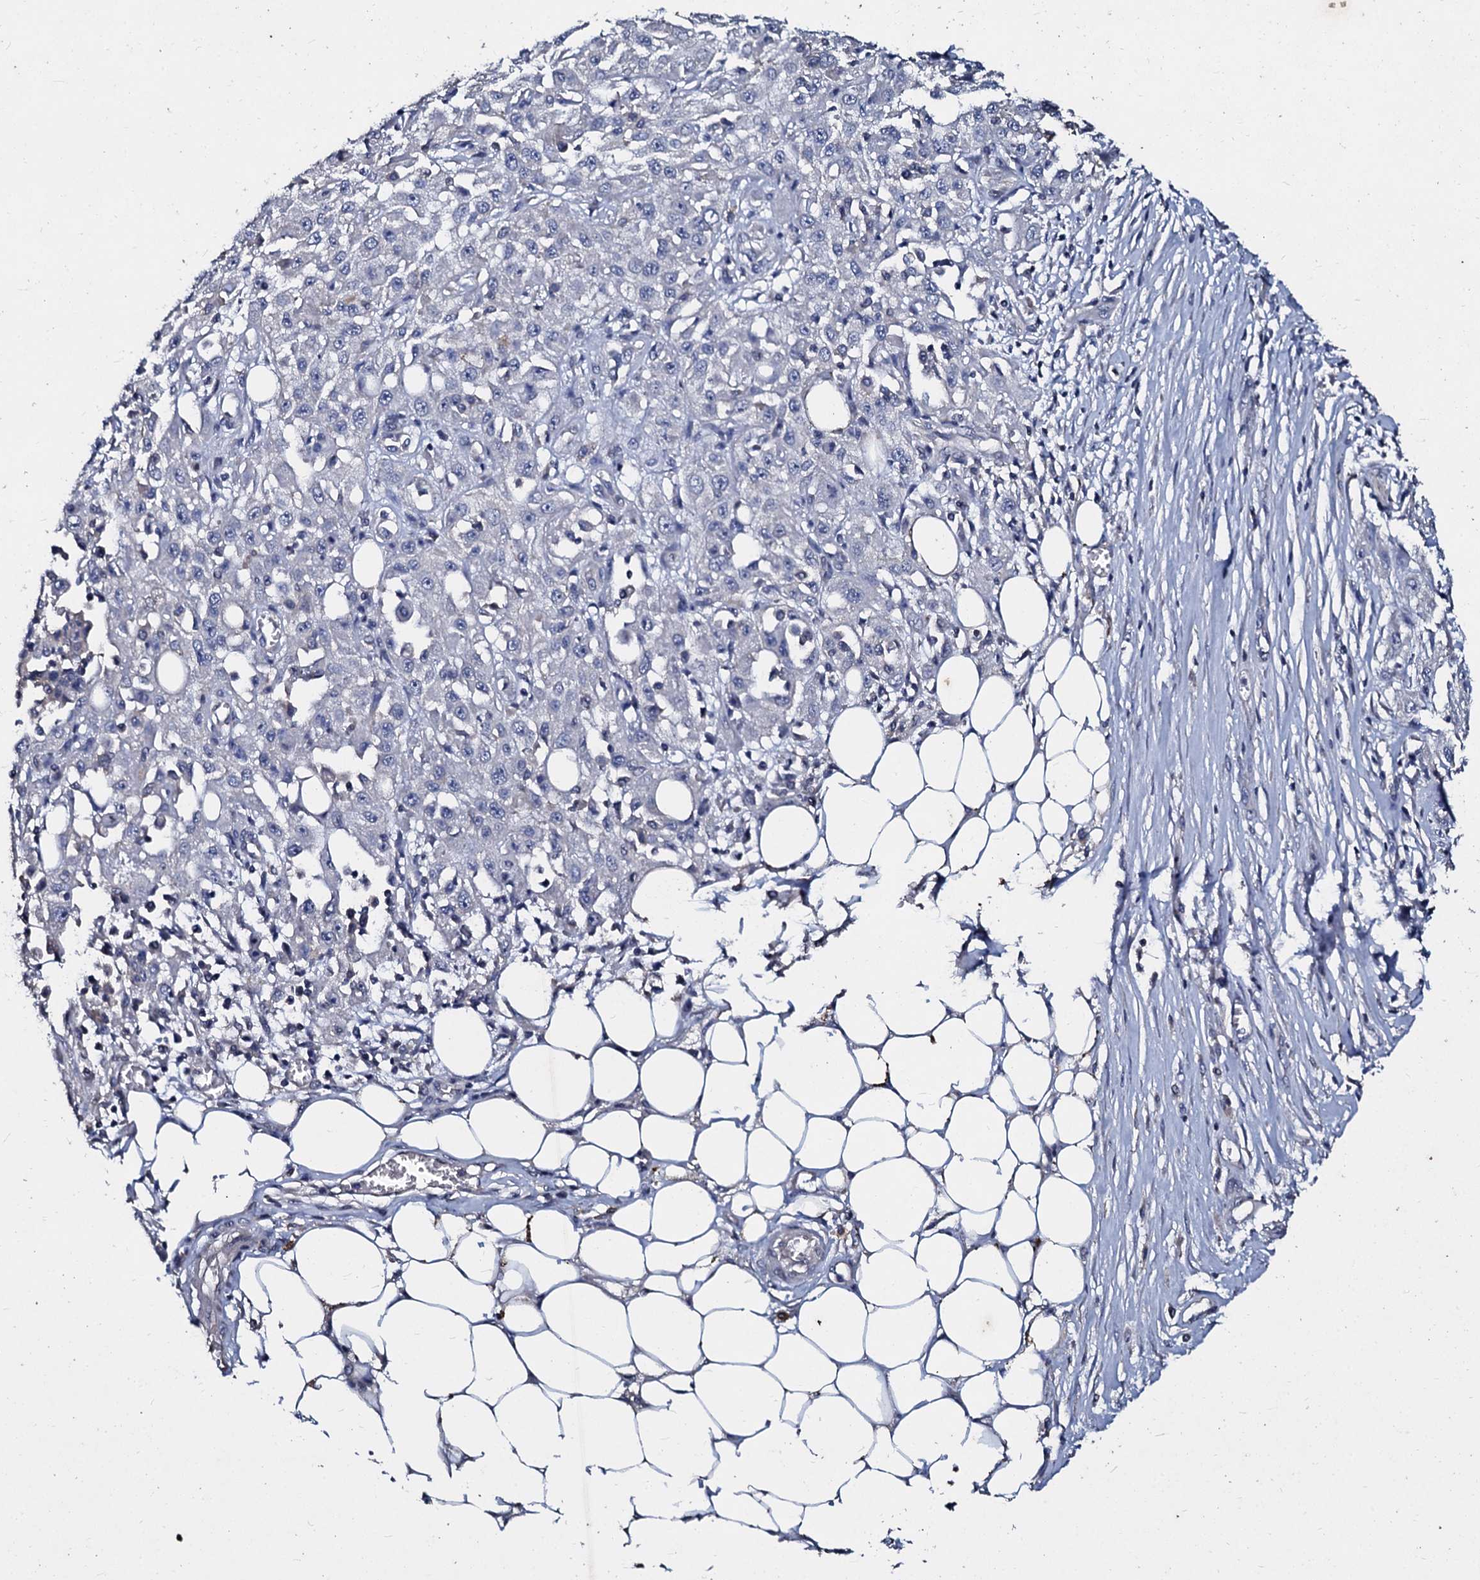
{"staining": {"intensity": "negative", "quantity": "none", "location": "none"}, "tissue": "skin cancer", "cell_type": "Tumor cells", "image_type": "cancer", "snomed": [{"axis": "morphology", "description": "Squamous cell carcinoma, NOS"}, {"axis": "morphology", "description": "Squamous cell carcinoma, metastatic, NOS"}, {"axis": "topography", "description": "Skin"}, {"axis": "topography", "description": "Lymph node"}], "caption": "Immunohistochemistry of human skin squamous cell carcinoma exhibits no positivity in tumor cells.", "gene": "SLC37A4", "patient": {"sex": "male", "age": 75}}